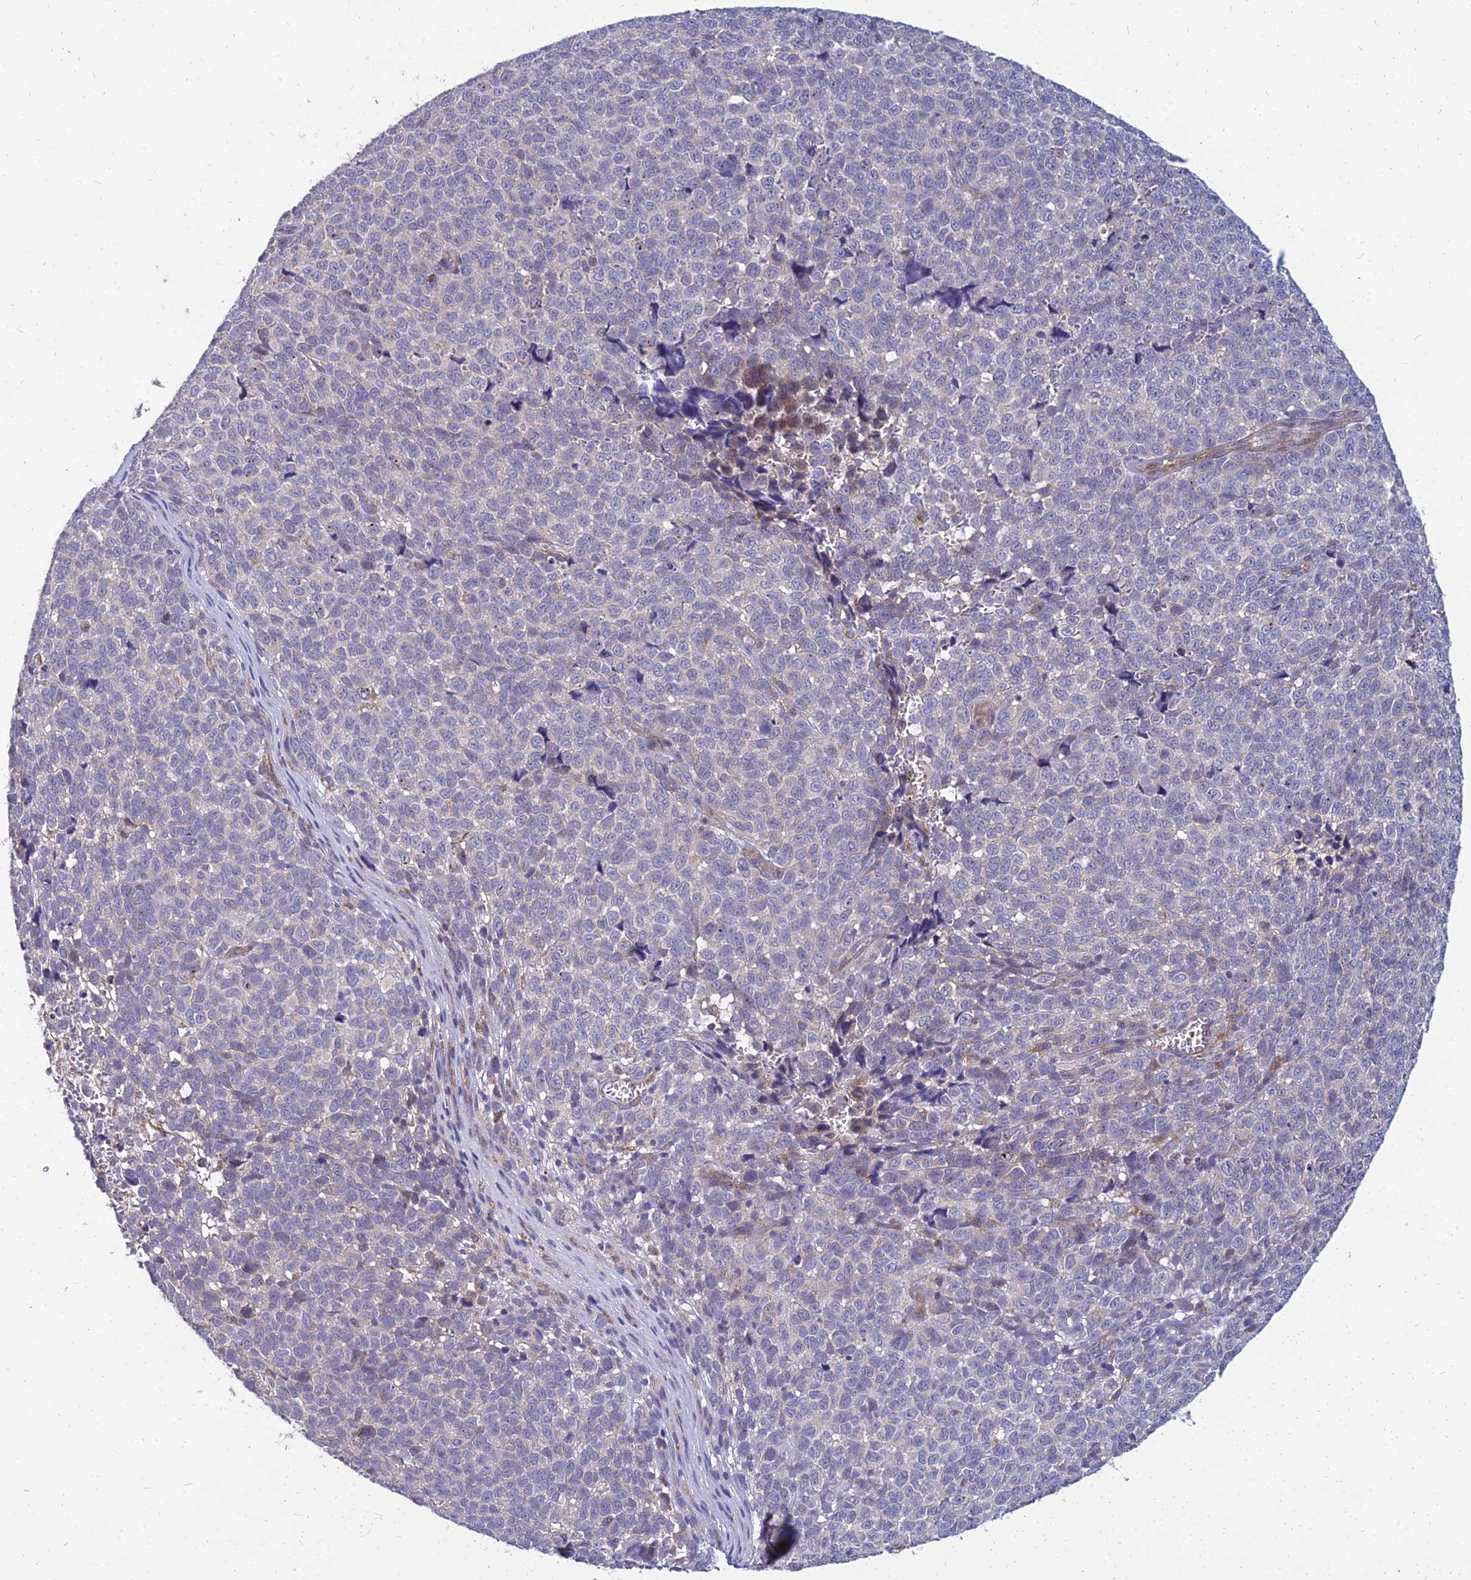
{"staining": {"intensity": "negative", "quantity": "none", "location": "none"}, "tissue": "melanoma", "cell_type": "Tumor cells", "image_type": "cancer", "snomed": [{"axis": "morphology", "description": "Malignant melanoma, NOS"}, {"axis": "topography", "description": "Nose, NOS"}], "caption": "Malignant melanoma stained for a protein using immunohistochemistry (IHC) shows no positivity tumor cells.", "gene": "NPY", "patient": {"sex": "female", "age": 48}}